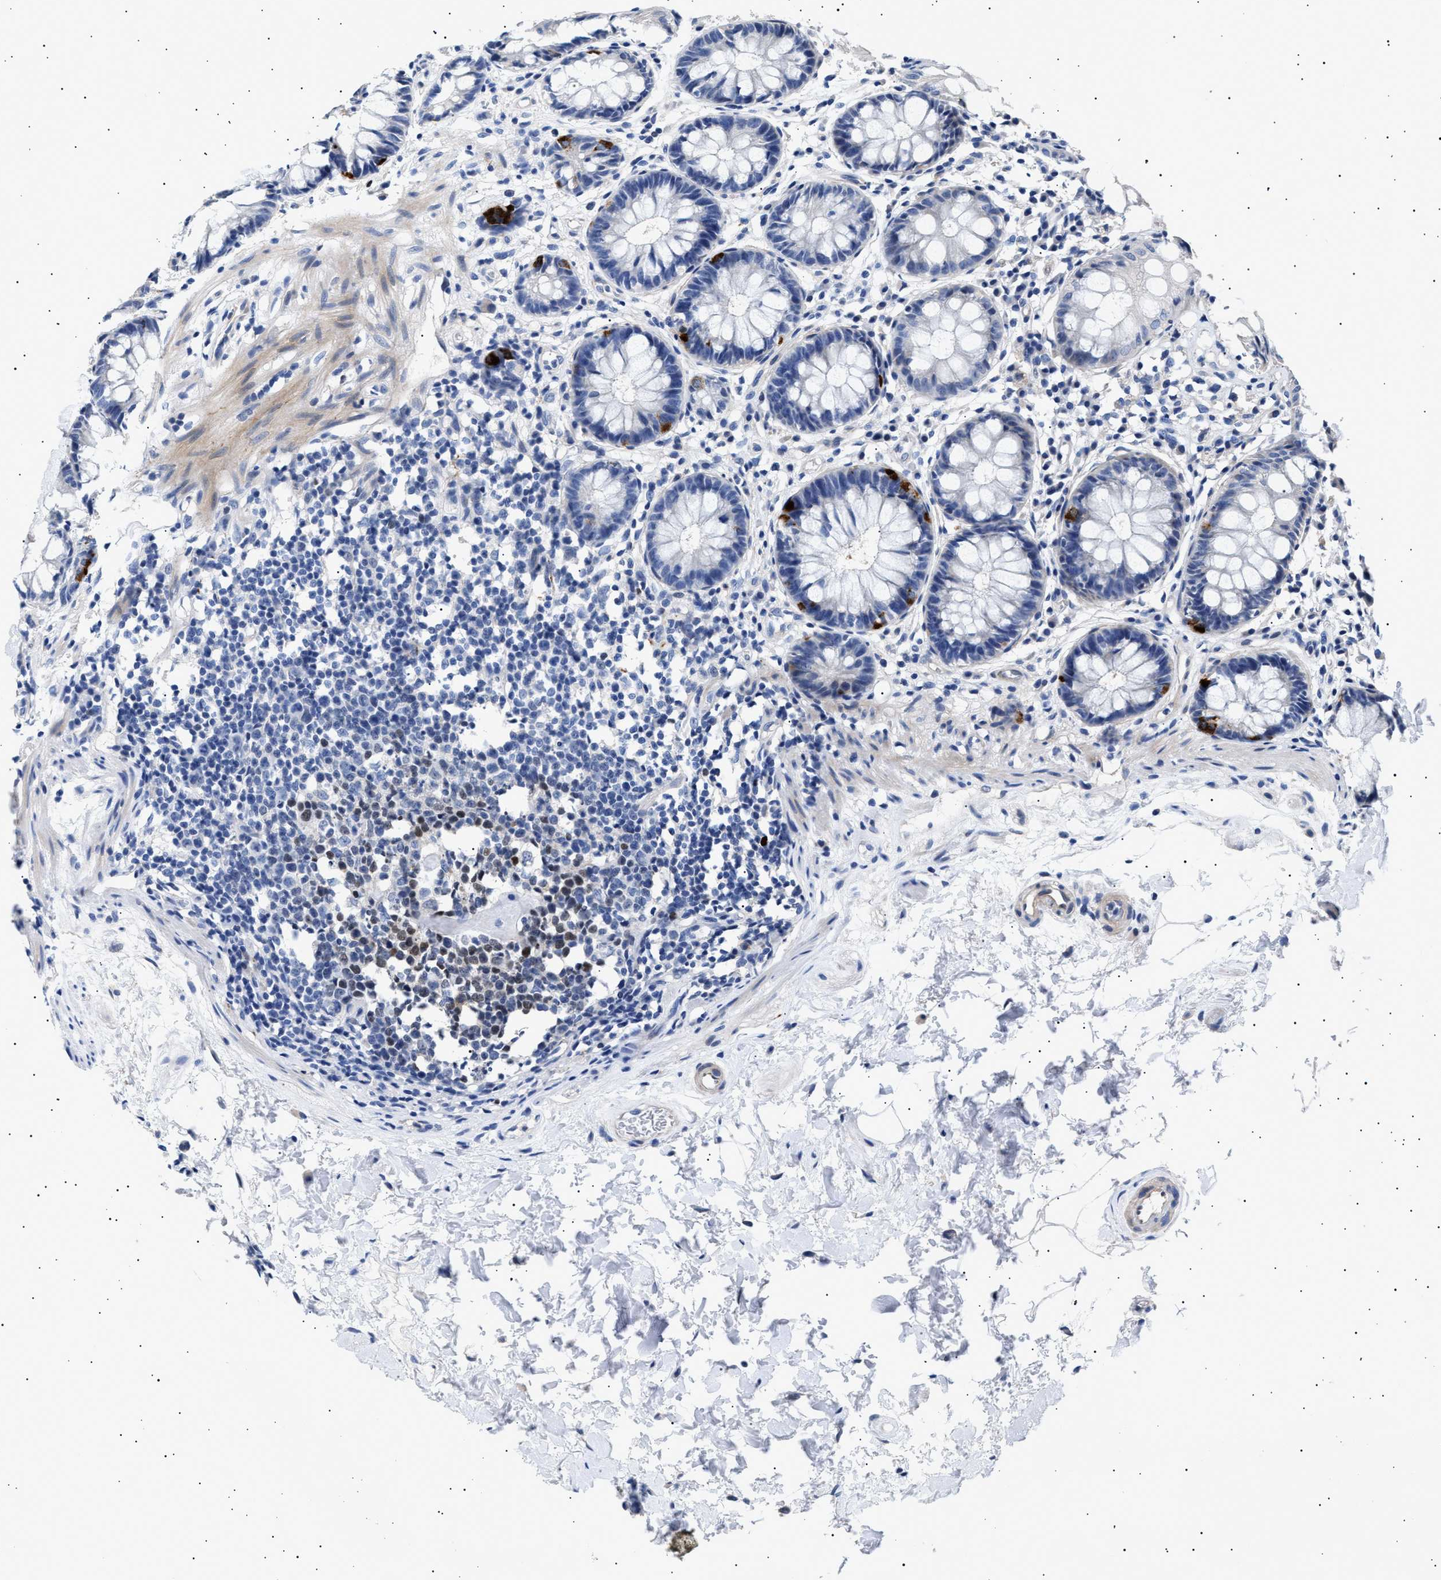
{"staining": {"intensity": "negative", "quantity": "none", "location": "none"}, "tissue": "rectum", "cell_type": "Glandular cells", "image_type": "normal", "snomed": [{"axis": "morphology", "description": "Normal tissue, NOS"}, {"axis": "topography", "description": "Rectum"}], "caption": "Glandular cells are negative for brown protein staining in normal rectum. Nuclei are stained in blue.", "gene": "HEMGN", "patient": {"sex": "male", "age": 64}}